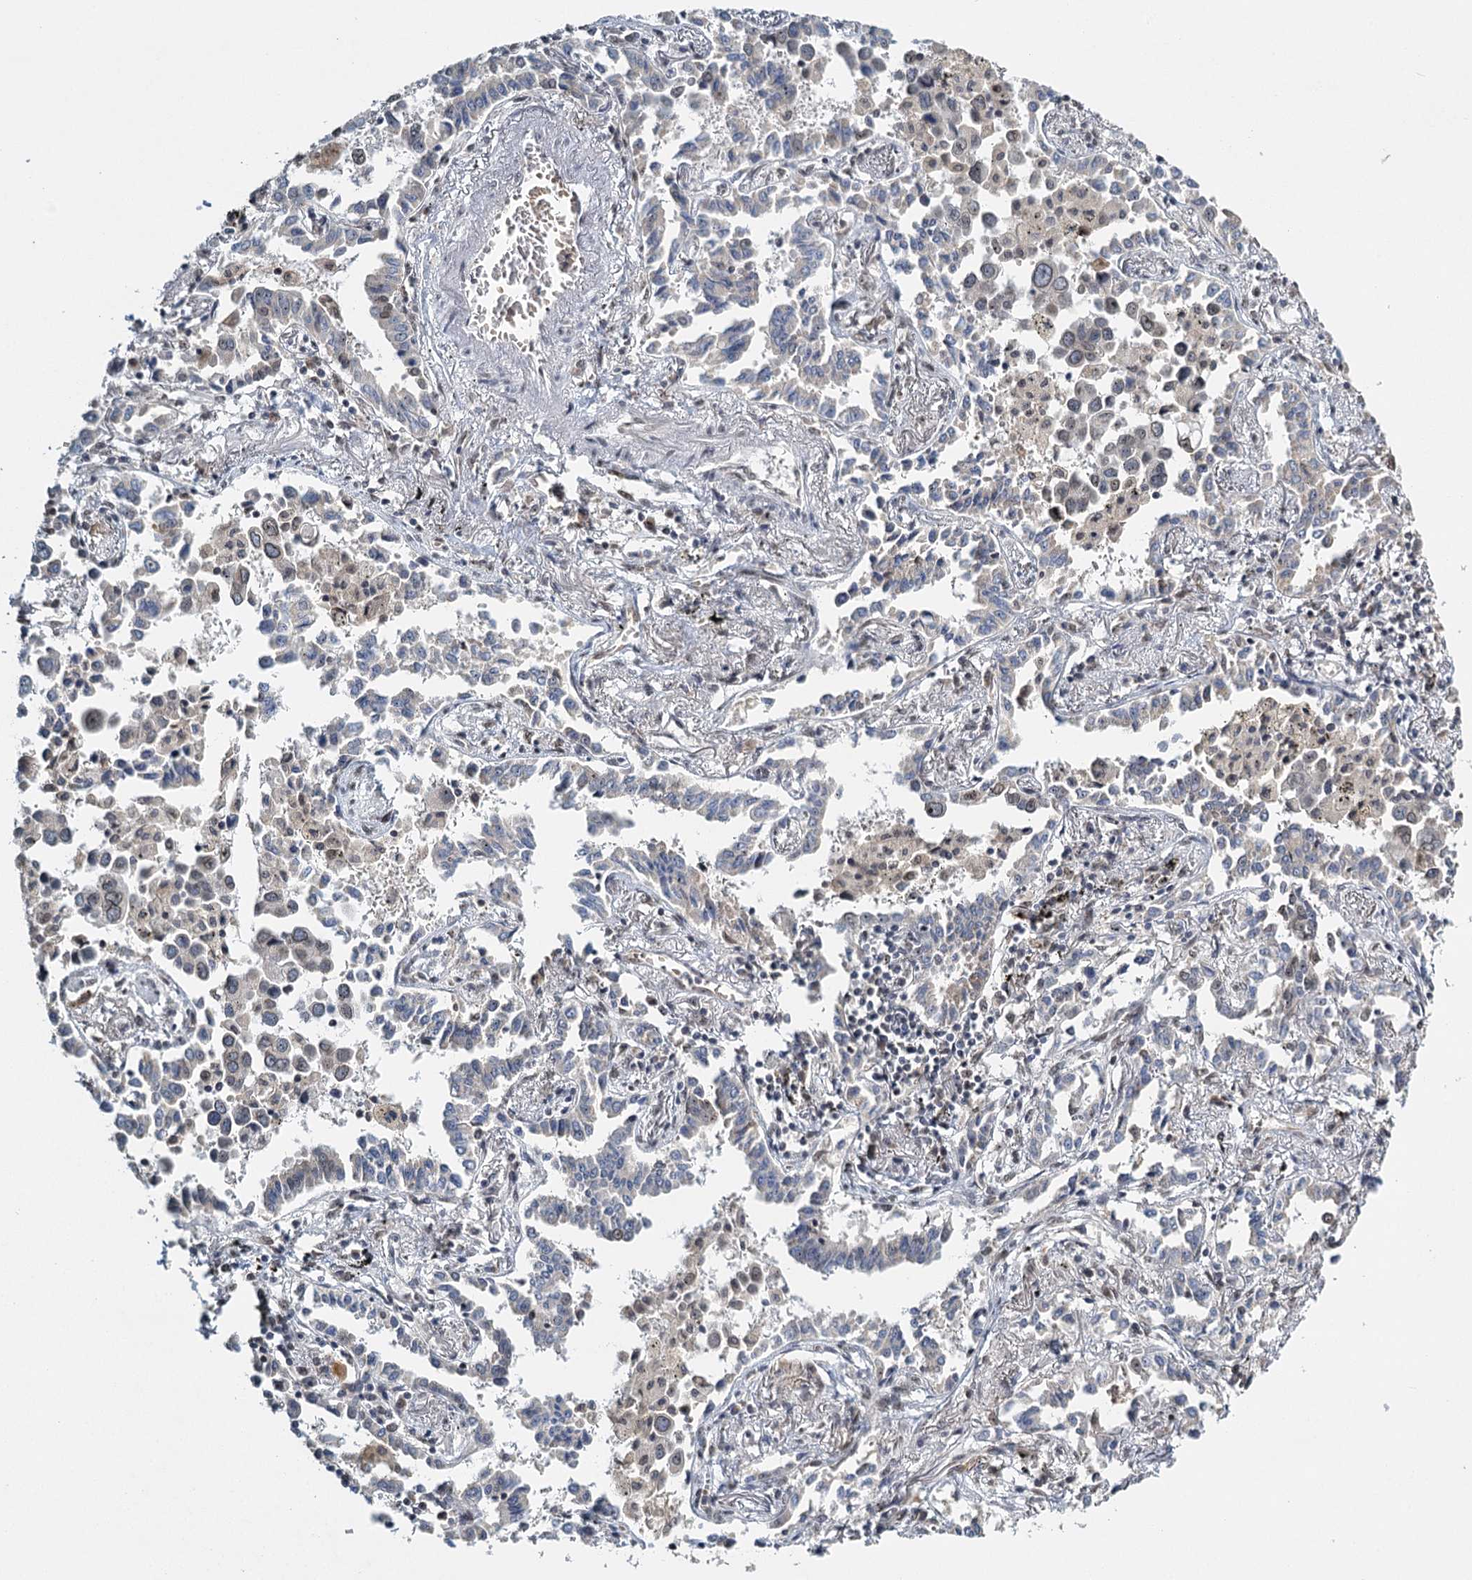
{"staining": {"intensity": "weak", "quantity": "<25%", "location": "nuclear"}, "tissue": "lung cancer", "cell_type": "Tumor cells", "image_type": "cancer", "snomed": [{"axis": "morphology", "description": "Adenocarcinoma, NOS"}, {"axis": "topography", "description": "Lung"}], "caption": "A photomicrograph of human adenocarcinoma (lung) is negative for staining in tumor cells.", "gene": "TREX1", "patient": {"sex": "male", "age": 67}}